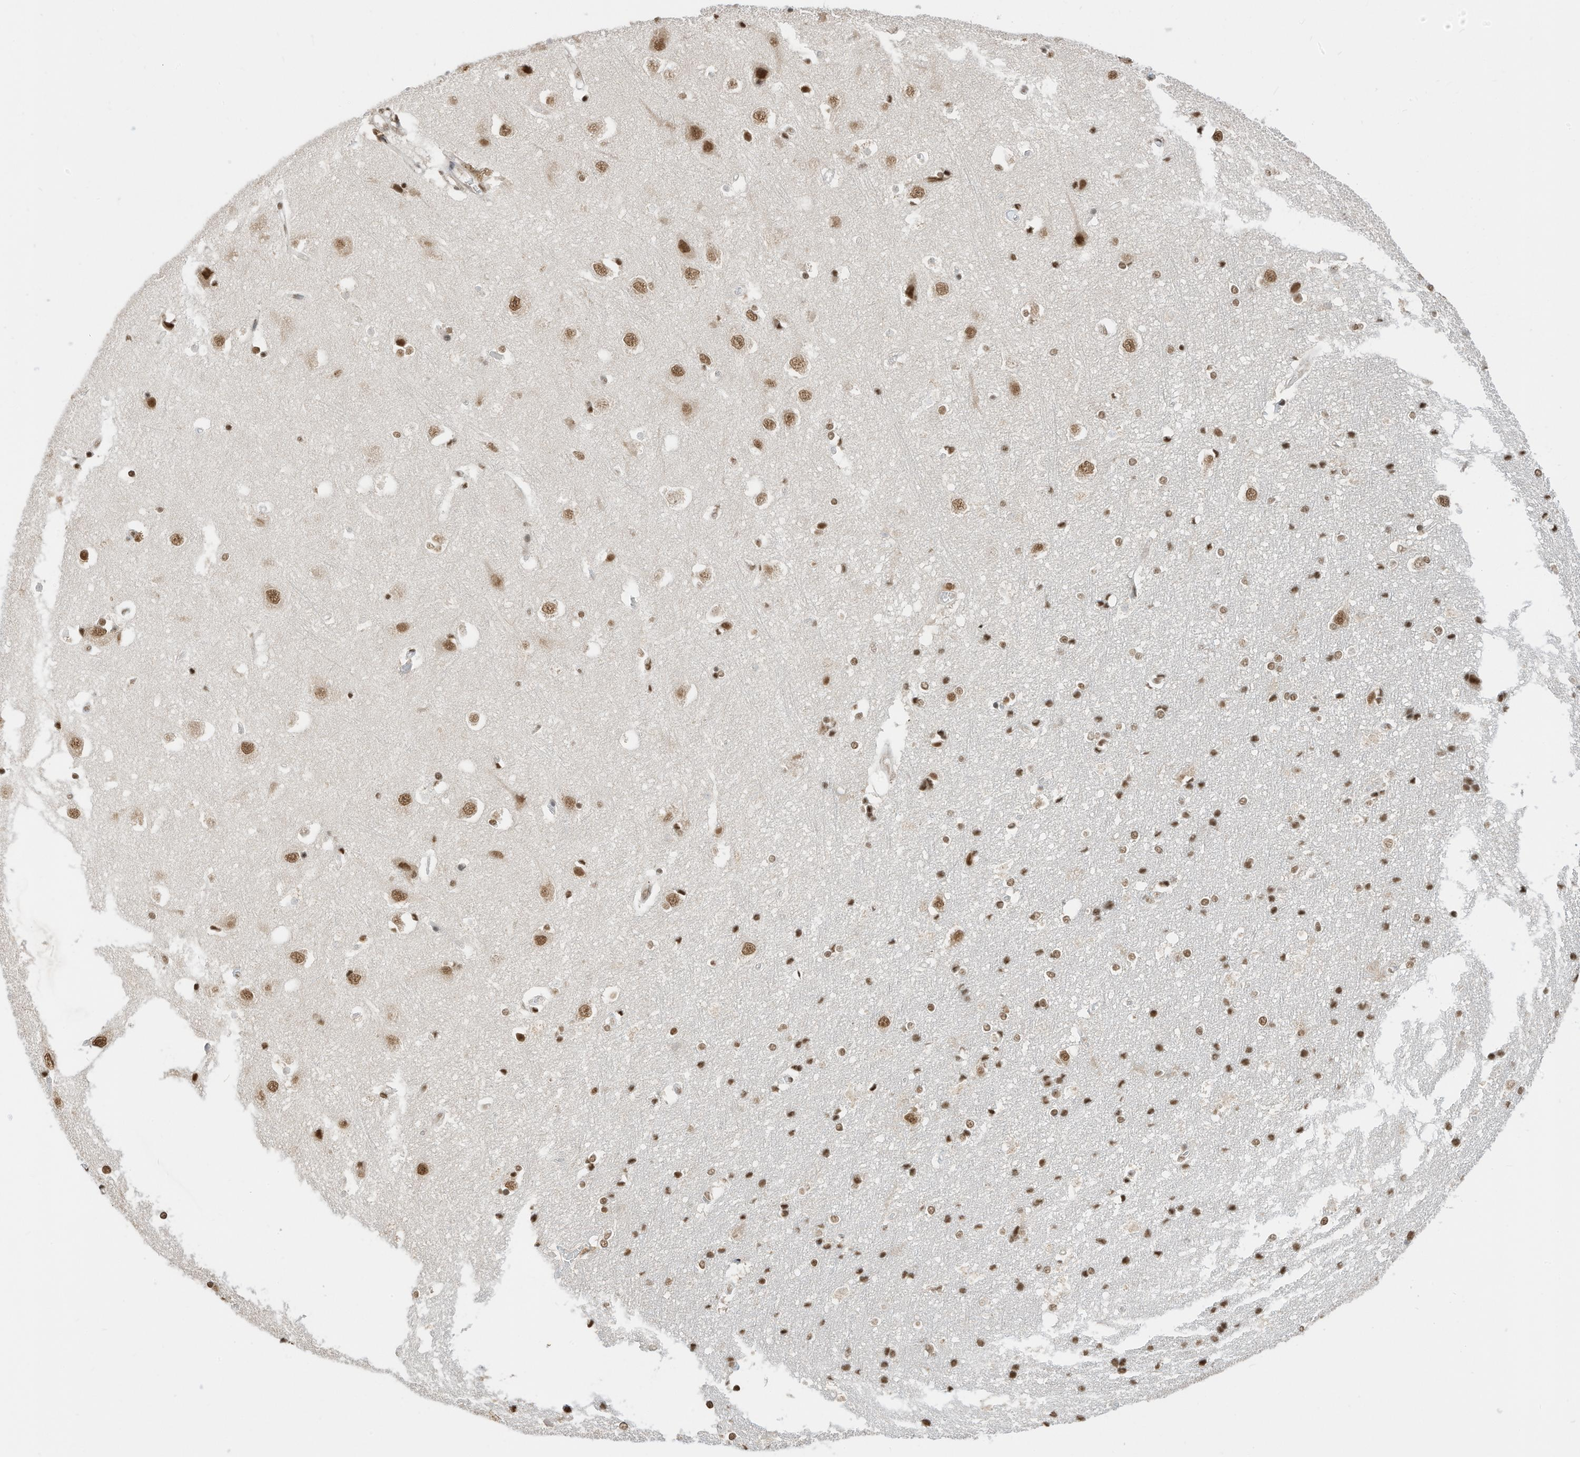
{"staining": {"intensity": "moderate", "quantity": "25%-75%", "location": "nuclear"}, "tissue": "cerebral cortex", "cell_type": "Endothelial cells", "image_type": "normal", "snomed": [{"axis": "morphology", "description": "Normal tissue, NOS"}, {"axis": "topography", "description": "Cerebral cortex"}], "caption": "This is a photomicrograph of IHC staining of unremarkable cerebral cortex, which shows moderate positivity in the nuclear of endothelial cells.", "gene": "ZNF195", "patient": {"sex": "male", "age": 54}}